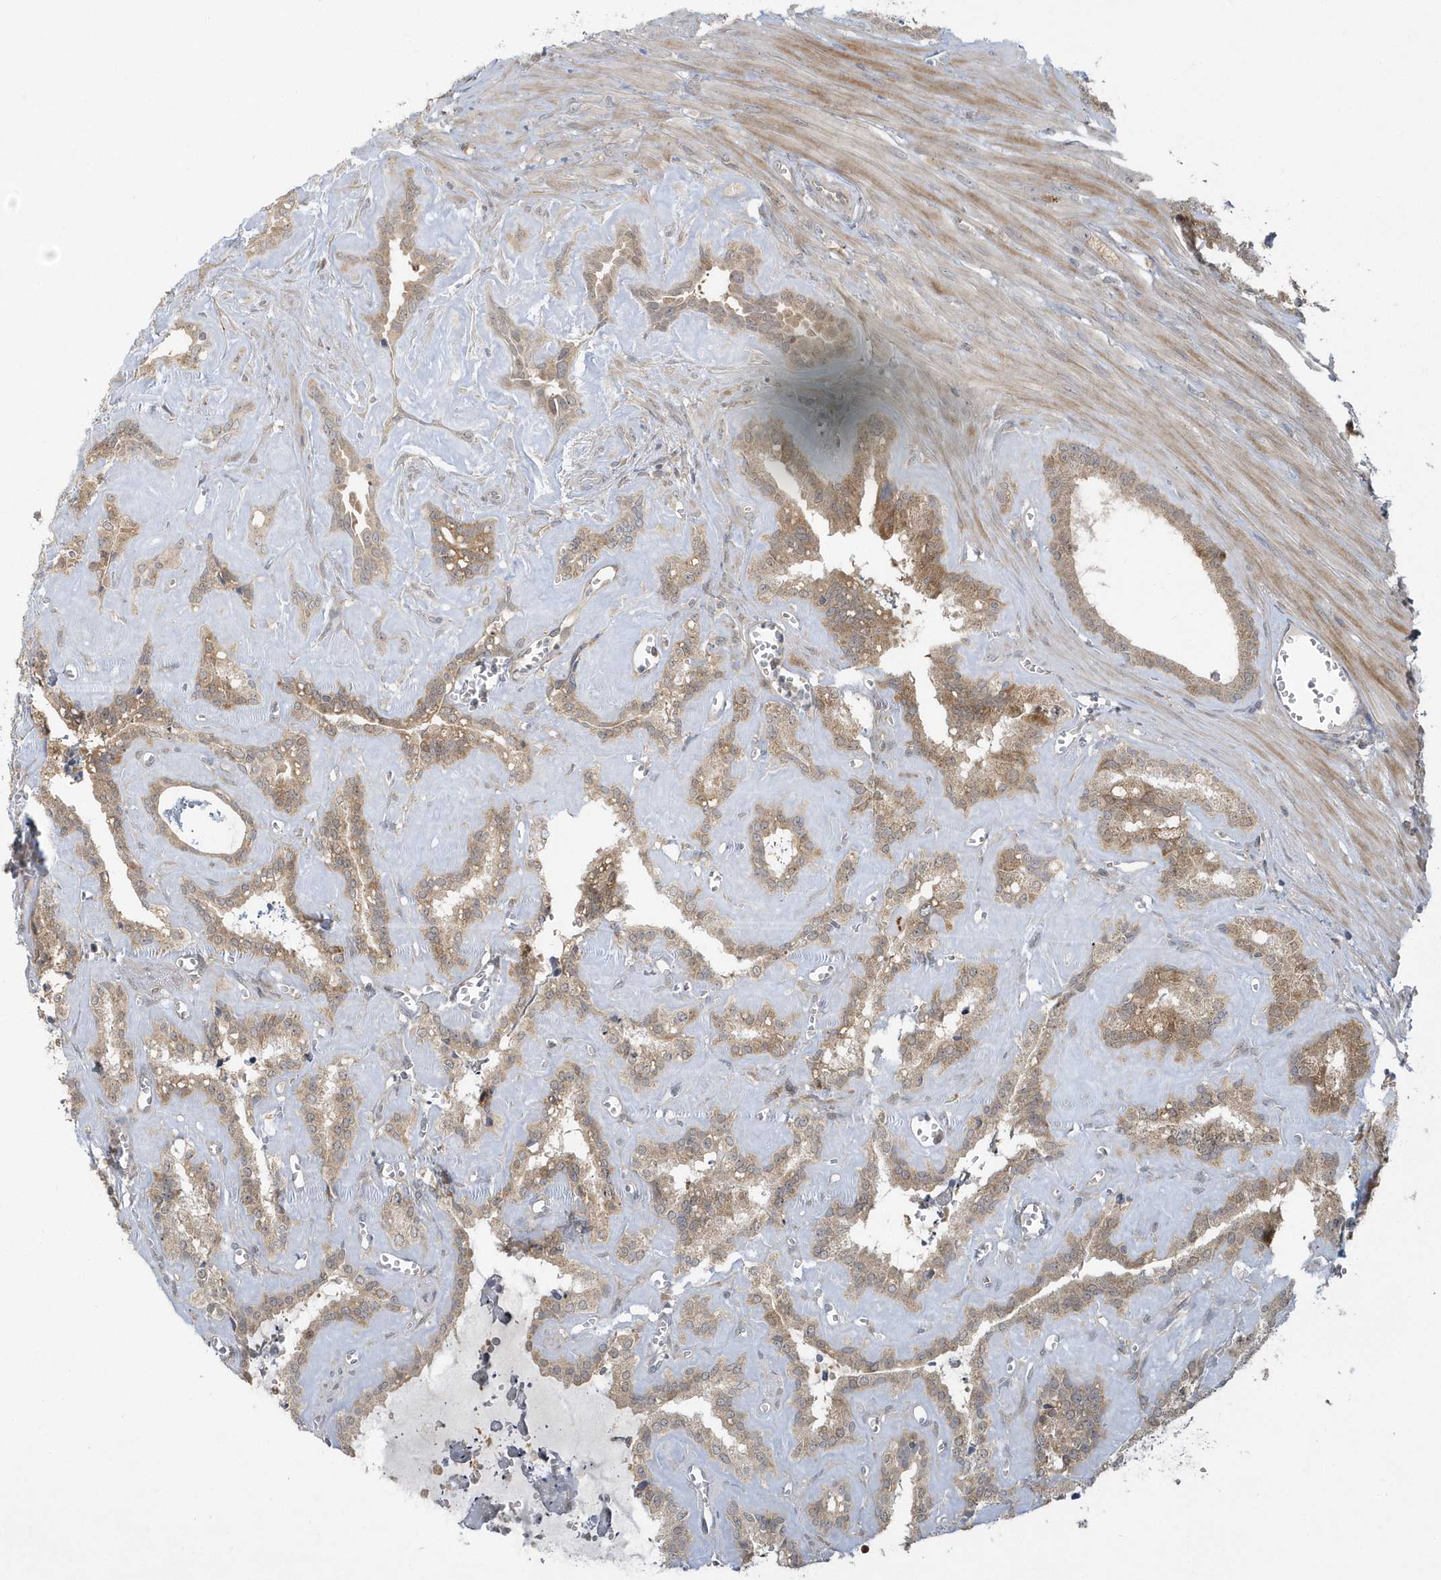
{"staining": {"intensity": "moderate", "quantity": "25%-75%", "location": "cytoplasmic/membranous"}, "tissue": "seminal vesicle", "cell_type": "Glandular cells", "image_type": "normal", "snomed": [{"axis": "morphology", "description": "Normal tissue, NOS"}, {"axis": "topography", "description": "Prostate"}, {"axis": "topography", "description": "Seminal veicle"}], "caption": "Brown immunohistochemical staining in normal seminal vesicle shows moderate cytoplasmic/membranous positivity in approximately 25%-75% of glandular cells.", "gene": "THG1L", "patient": {"sex": "male", "age": 59}}